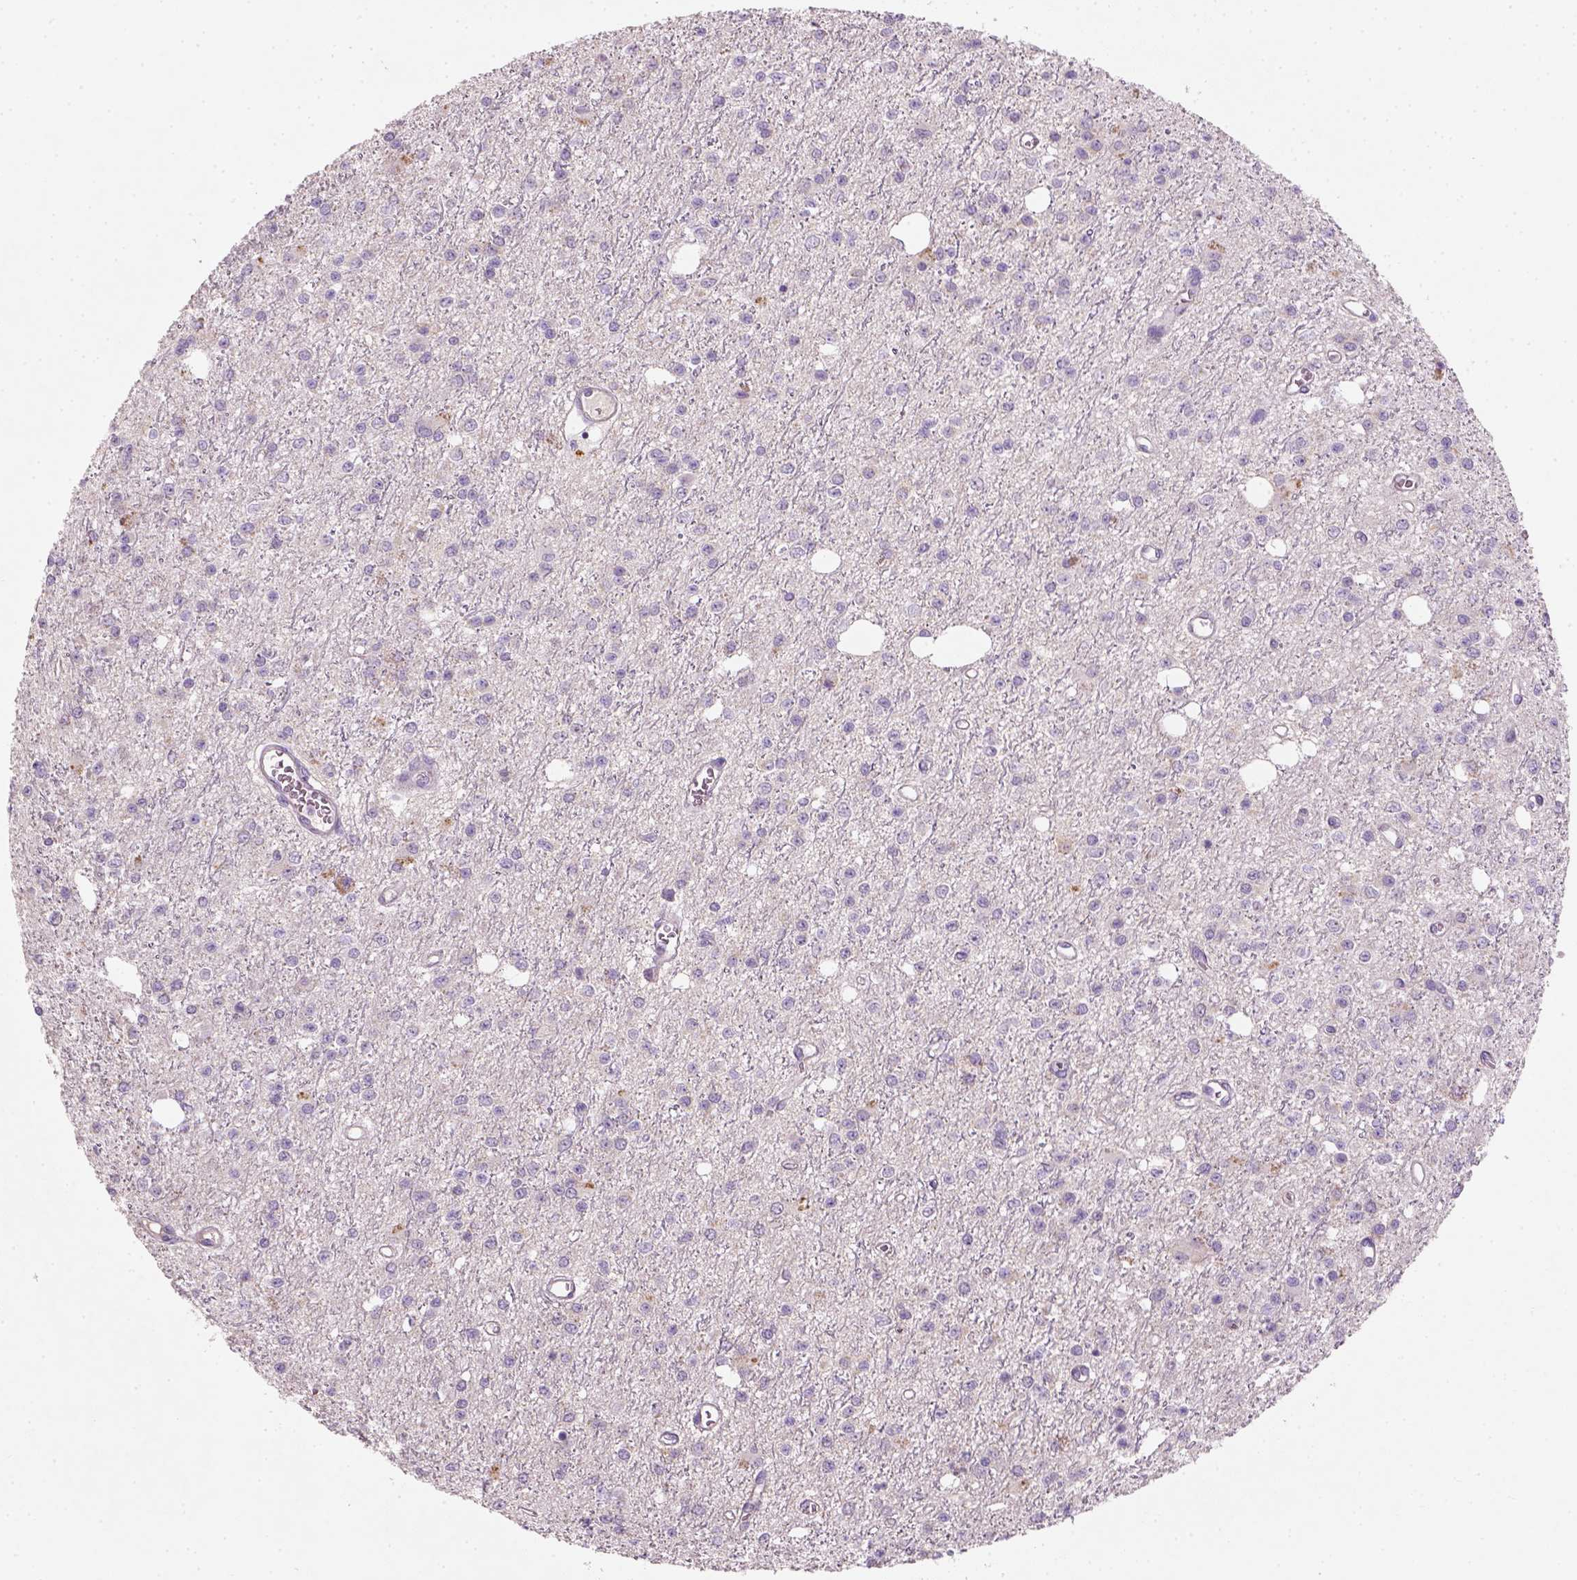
{"staining": {"intensity": "negative", "quantity": "none", "location": "none"}, "tissue": "glioma", "cell_type": "Tumor cells", "image_type": "cancer", "snomed": [{"axis": "morphology", "description": "Glioma, malignant, Low grade"}, {"axis": "topography", "description": "Brain"}], "caption": "The image shows no staining of tumor cells in glioma.", "gene": "NUDT6", "patient": {"sex": "female", "age": 45}}